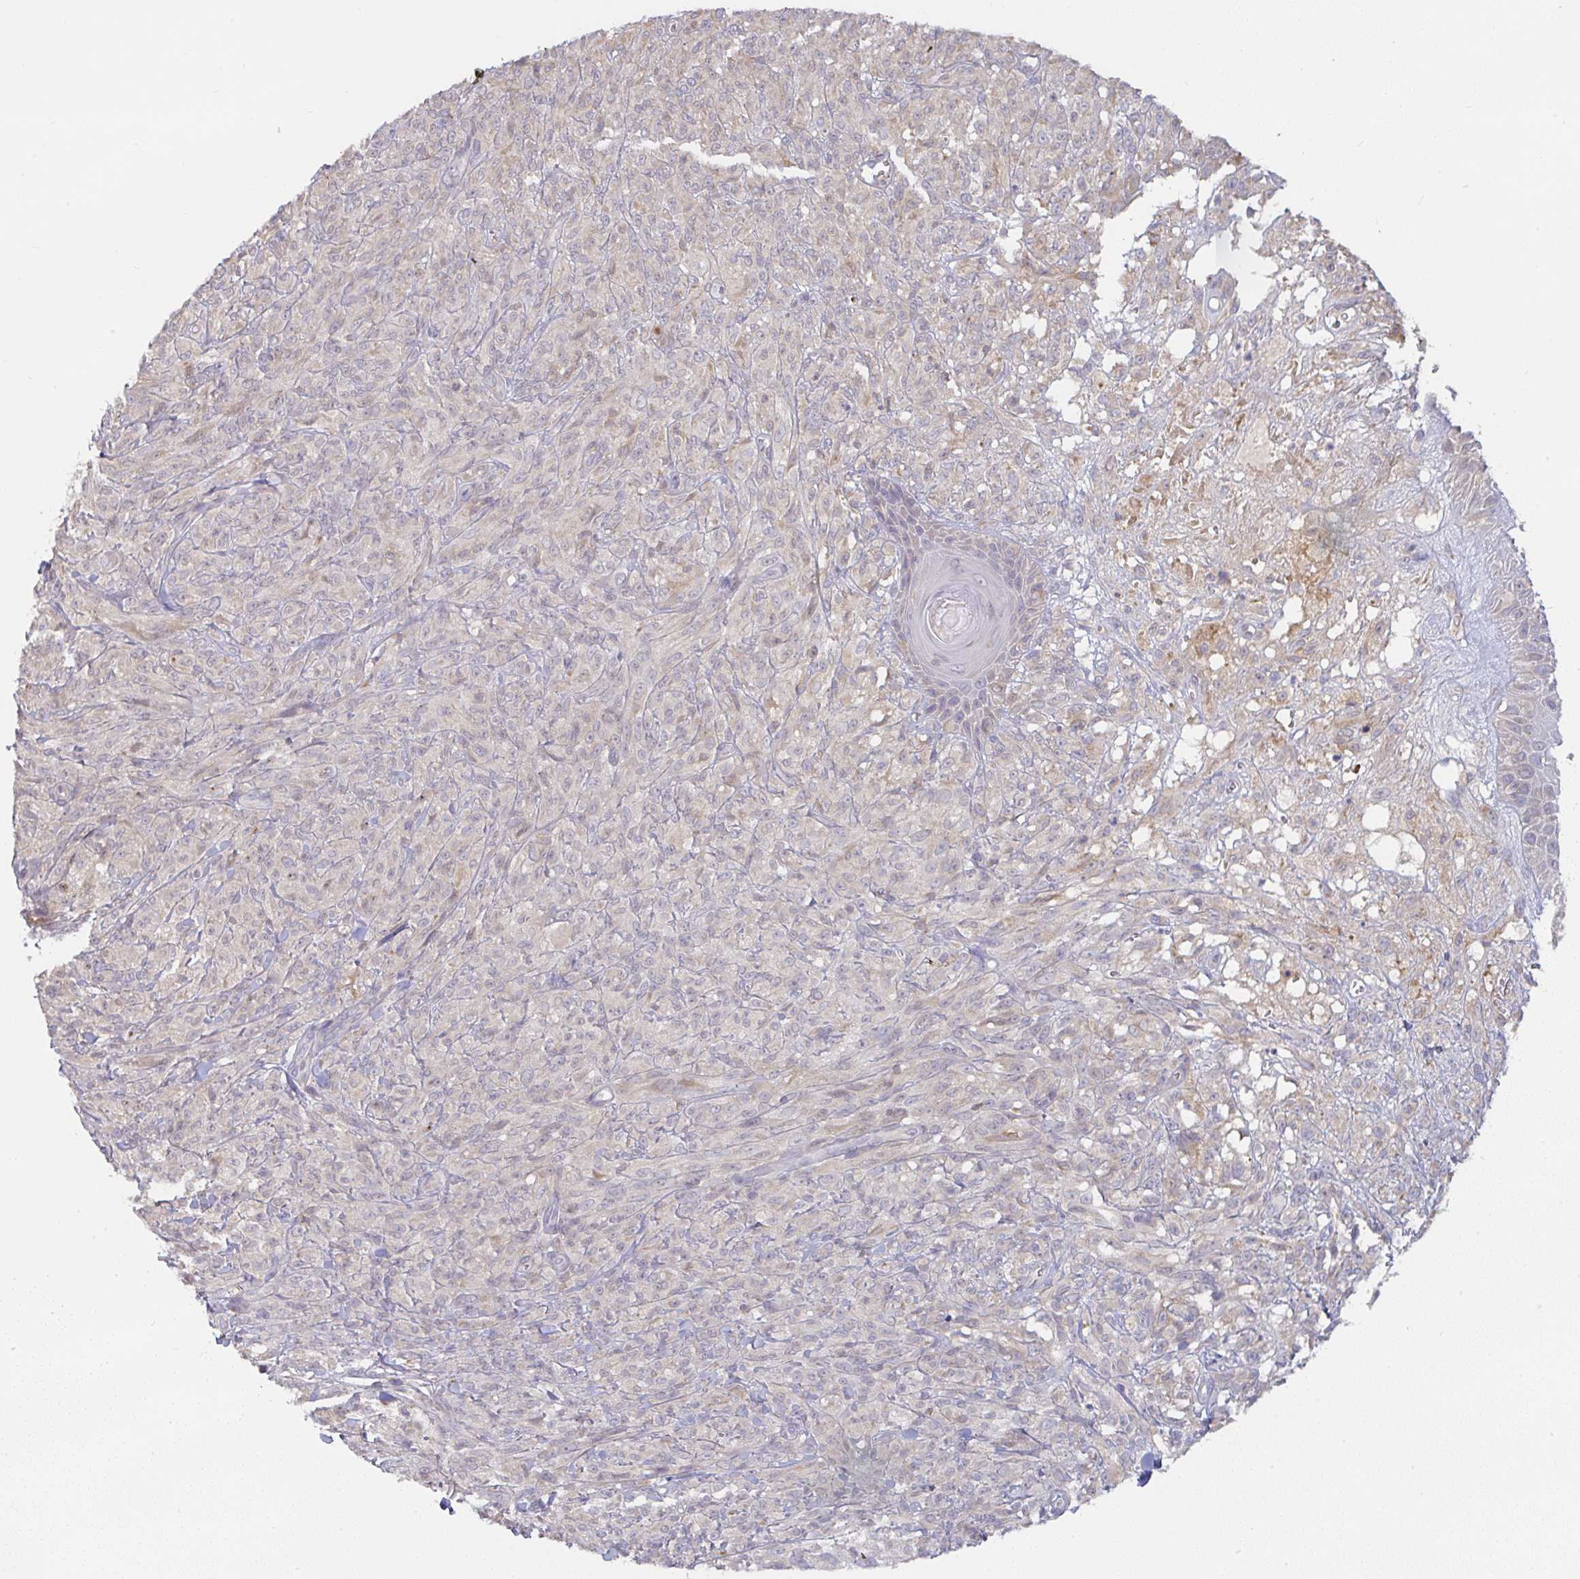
{"staining": {"intensity": "negative", "quantity": "none", "location": "none"}, "tissue": "melanoma", "cell_type": "Tumor cells", "image_type": "cancer", "snomed": [{"axis": "morphology", "description": "Malignant melanoma, NOS"}, {"axis": "topography", "description": "Skin of upper arm"}], "caption": "Immunohistochemistry photomicrograph of neoplastic tissue: melanoma stained with DAB displays no significant protein staining in tumor cells. The staining was performed using DAB to visualize the protein expression in brown, while the nuclei were stained in blue with hematoxylin (Magnification: 20x).", "gene": "DERL2", "patient": {"sex": "female", "age": 65}}